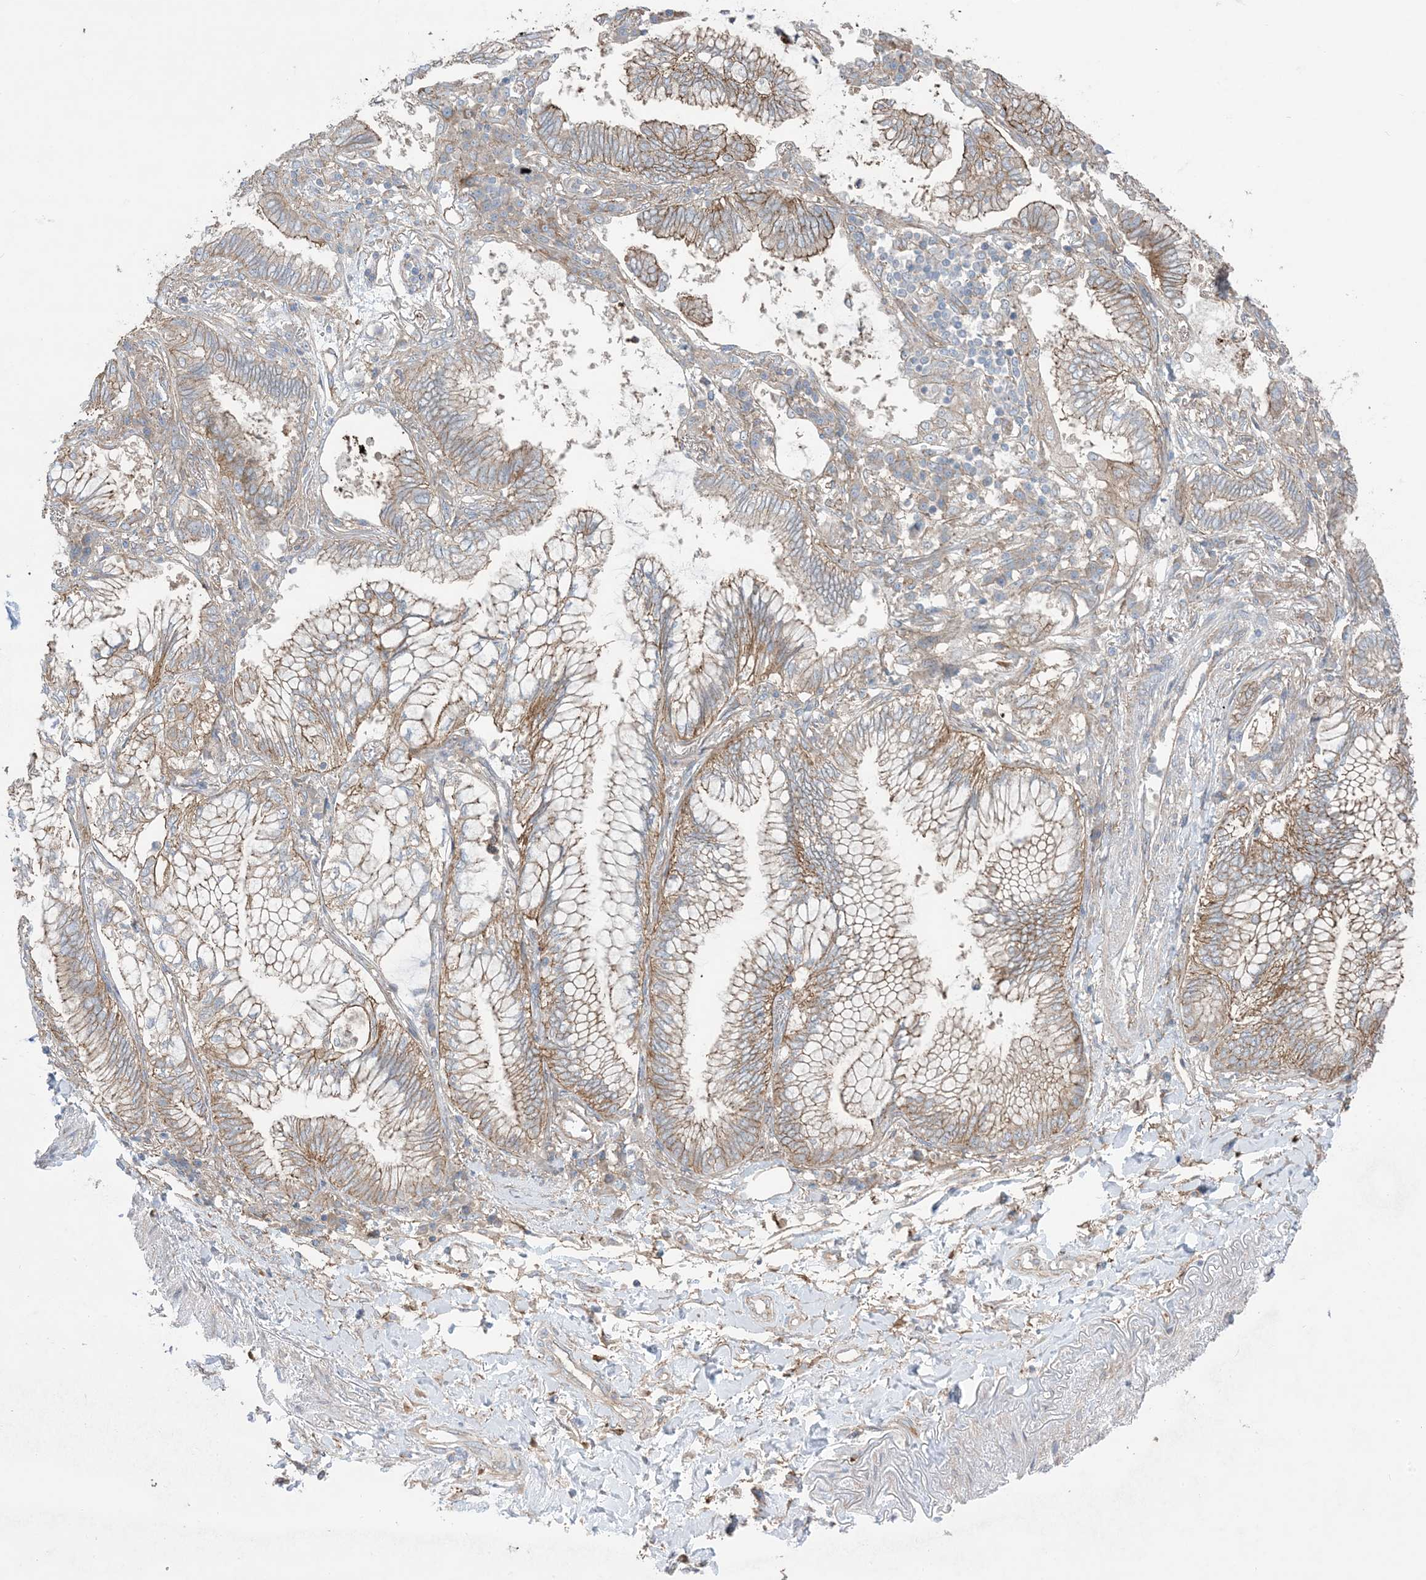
{"staining": {"intensity": "weak", "quantity": ">75%", "location": "cytoplasmic/membranous"}, "tissue": "lung cancer", "cell_type": "Tumor cells", "image_type": "cancer", "snomed": [{"axis": "morphology", "description": "Adenocarcinoma, NOS"}, {"axis": "topography", "description": "Lung"}], "caption": "DAB immunohistochemical staining of lung cancer (adenocarcinoma) displays weak cytoplasmic/membranous protein positivity in approximately >75% of tumor cells. (IHC, brightfield microscopy, high magnification).", "gene": "CCNY", "patient": {"sex": "female", "age": 70}}